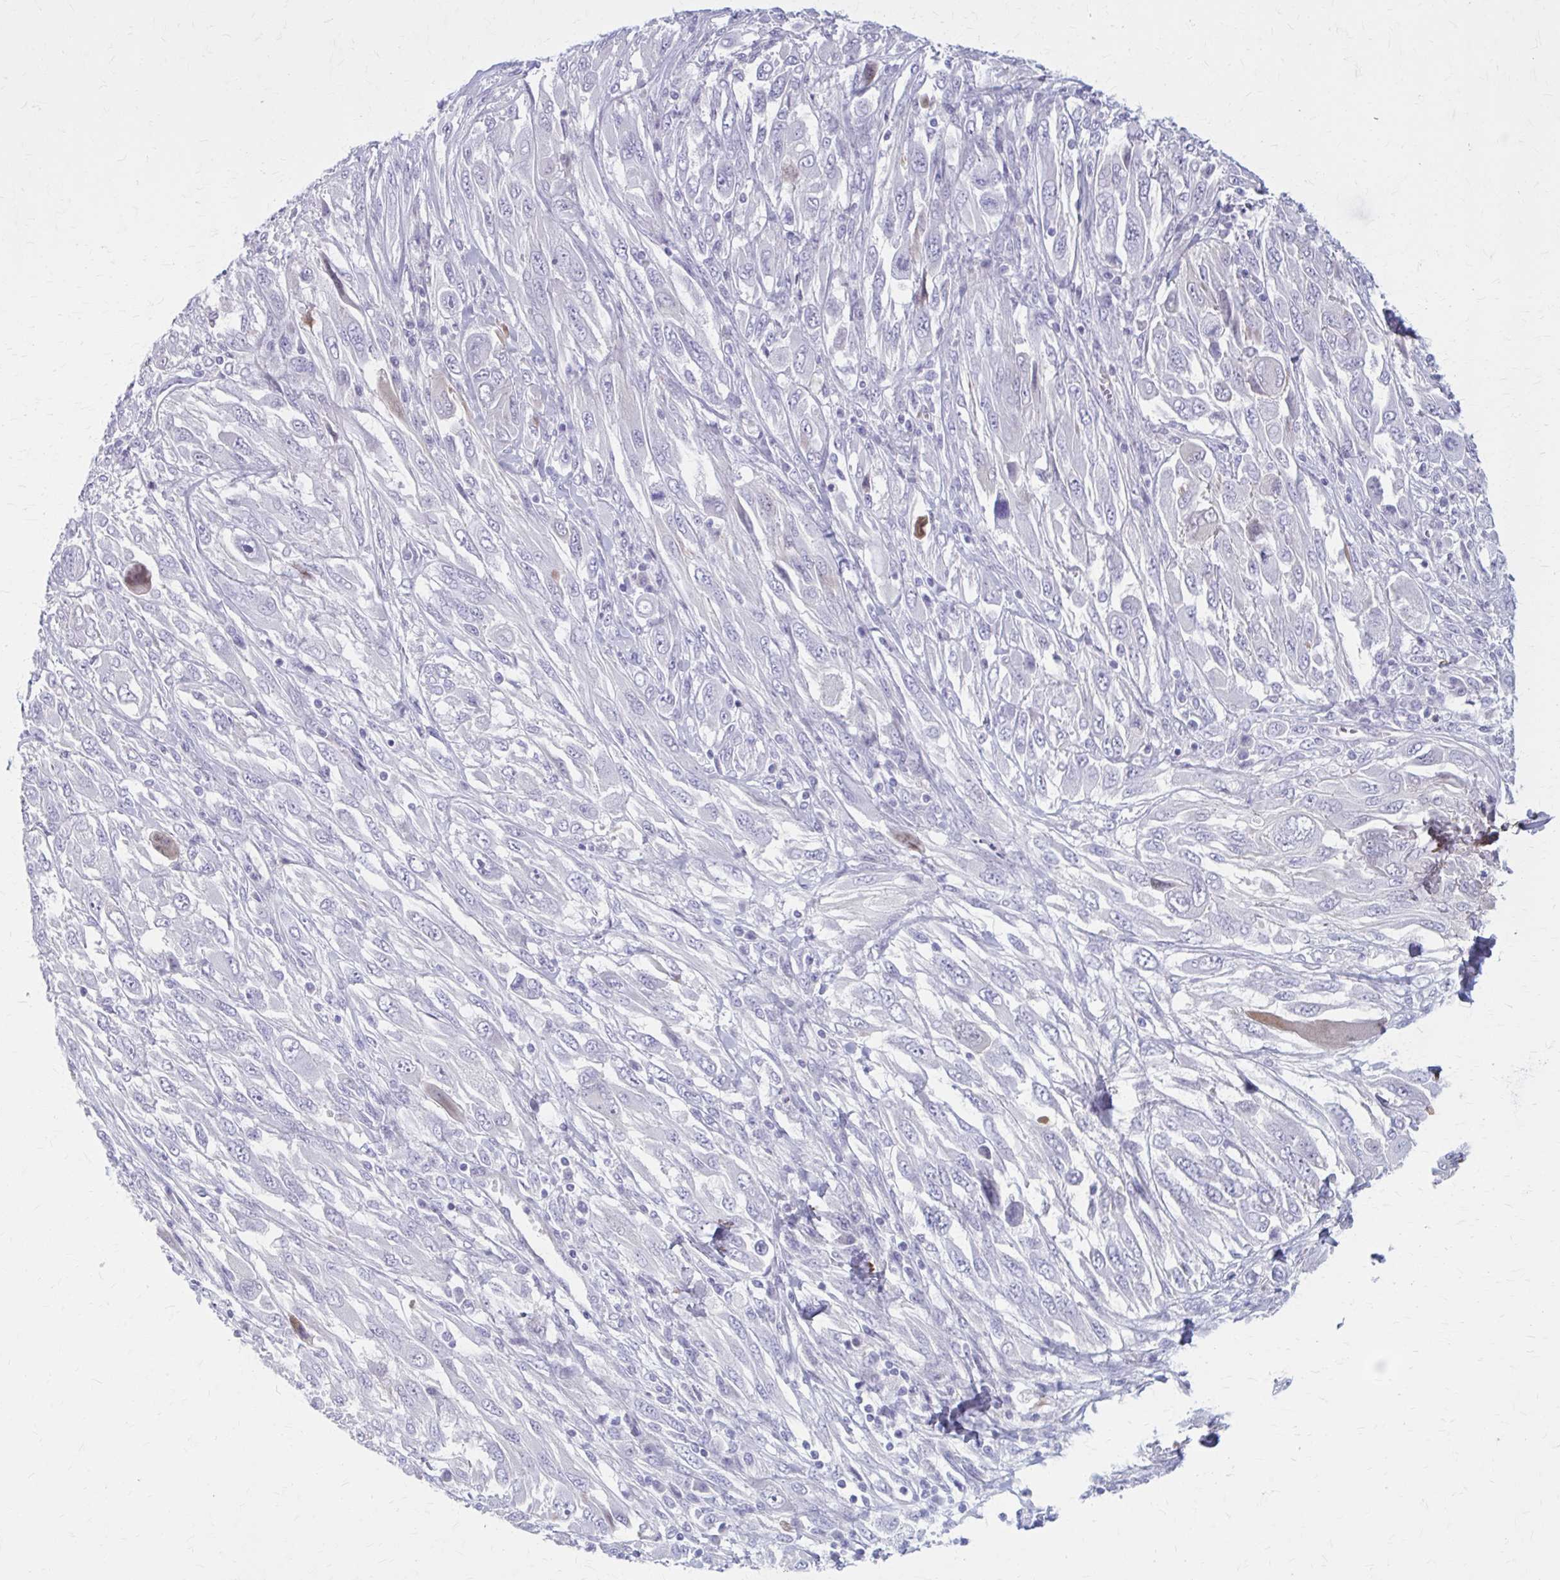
{"staining": {"intensity": "negative", "quantity": "none", "location": "none"}, "tissue": "melanoma", "cell_type": "Tumor cells", "image_type": "cancer", "snomed": [{"axis": "morphology", "description": "Malignant melanoma, NOS"}, {"axis": "topography", "description": "Skin"}], "caption": "Protein analysis of malignant melanoma demonstrates no significant positivity in tumor cells.", "gene": "SERPIND1", "patient": {"sex": "female", "age": 91}}